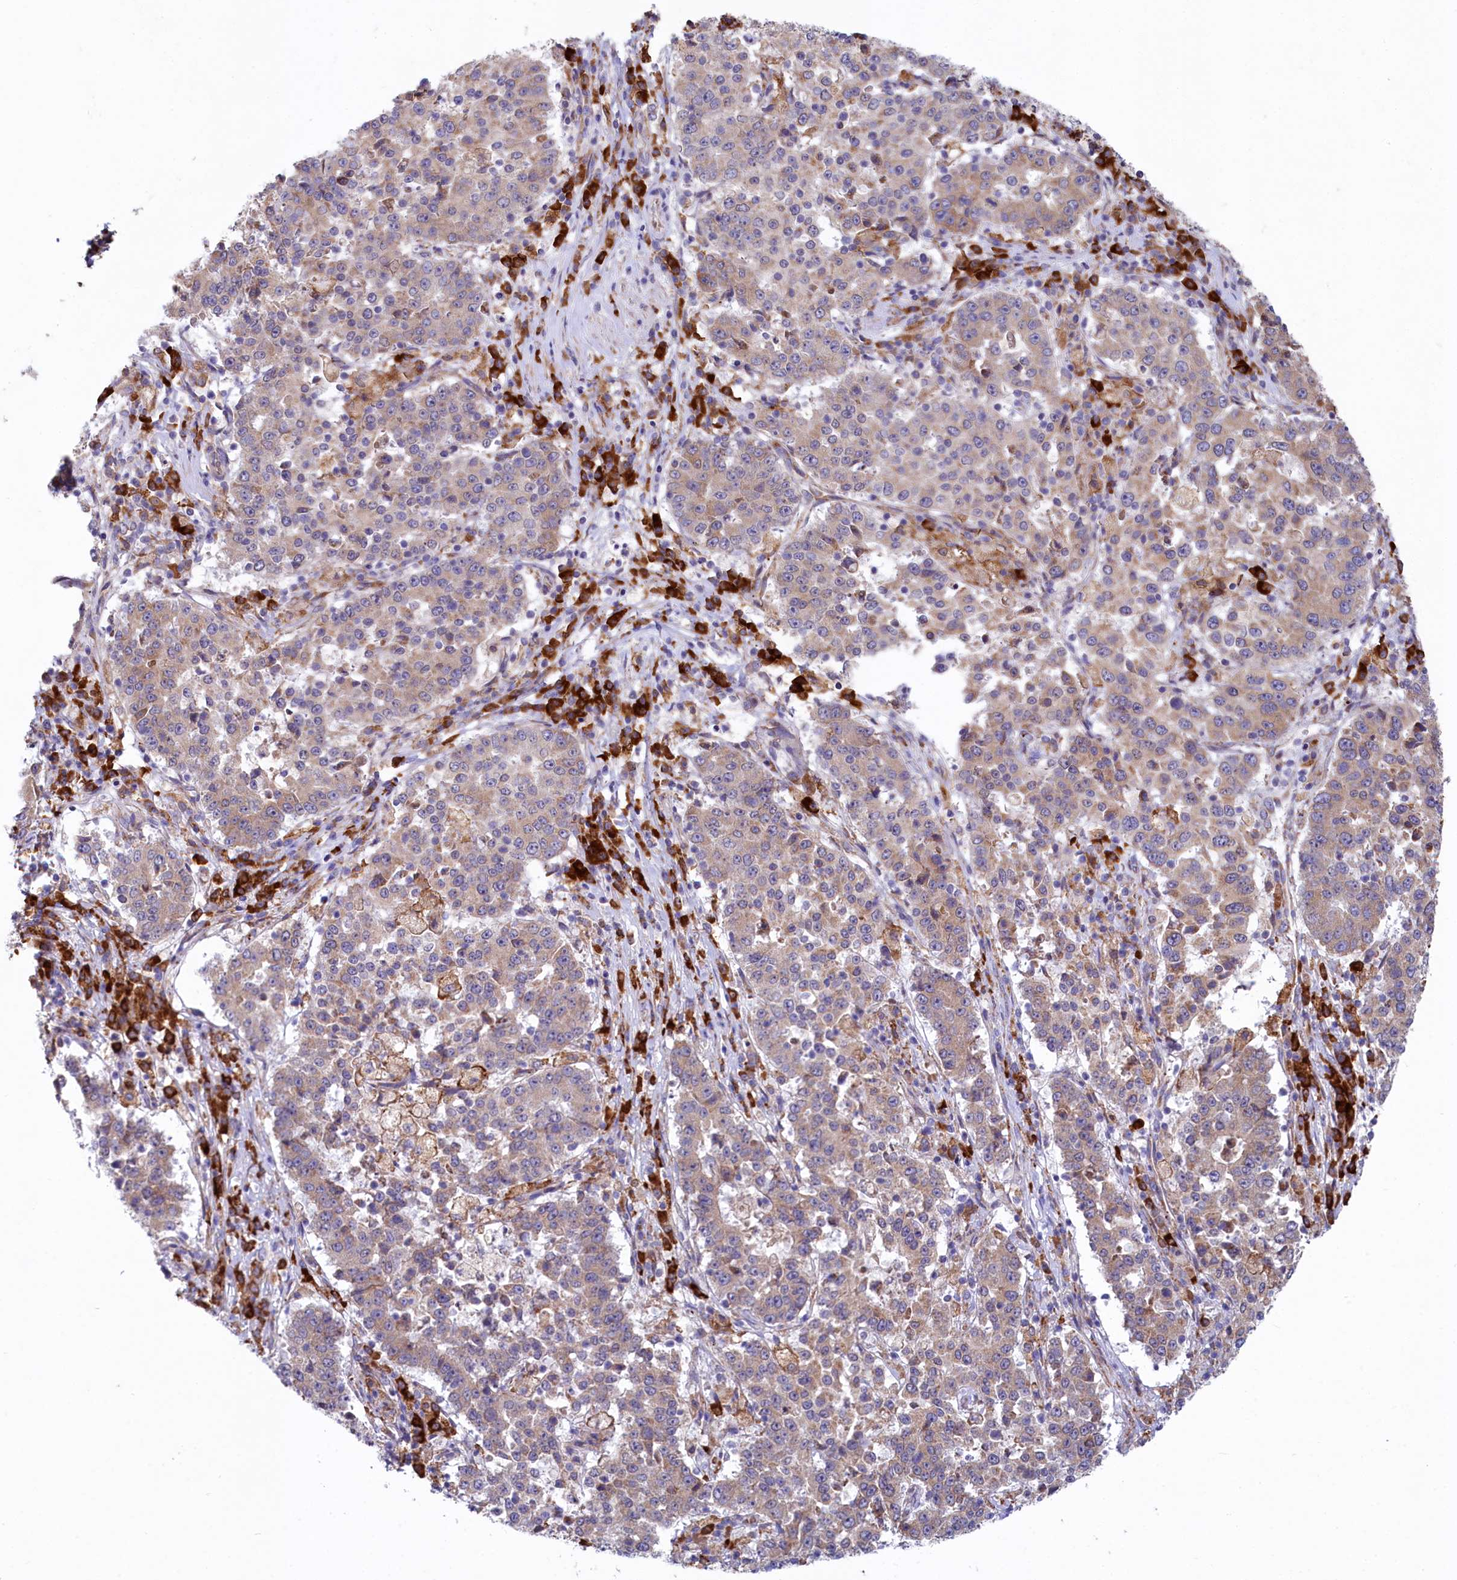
{"staining": {"intensity": "moderate", "quantity": ">75%", "location": "cytoplasmic/membranous"}, "tissue": "stomach cancer", "cell_type": "Tumor cells", "image_type": "cancer", "snomed": [{"axis": "morphology", "description": "Adenocarcinoma, NOS"}, {"axis": "topography", "description": "Stomach"}], "caption": "Immunohistochemical staining of human stomach cancer reveals moderate cytoplasmic/membranous protein positivity in about >75% of tumor cells. (IHC, brightfield microscopy, high magnification).", "gene": "CHID1", "patient": {"sex": "male", "age": 59}}